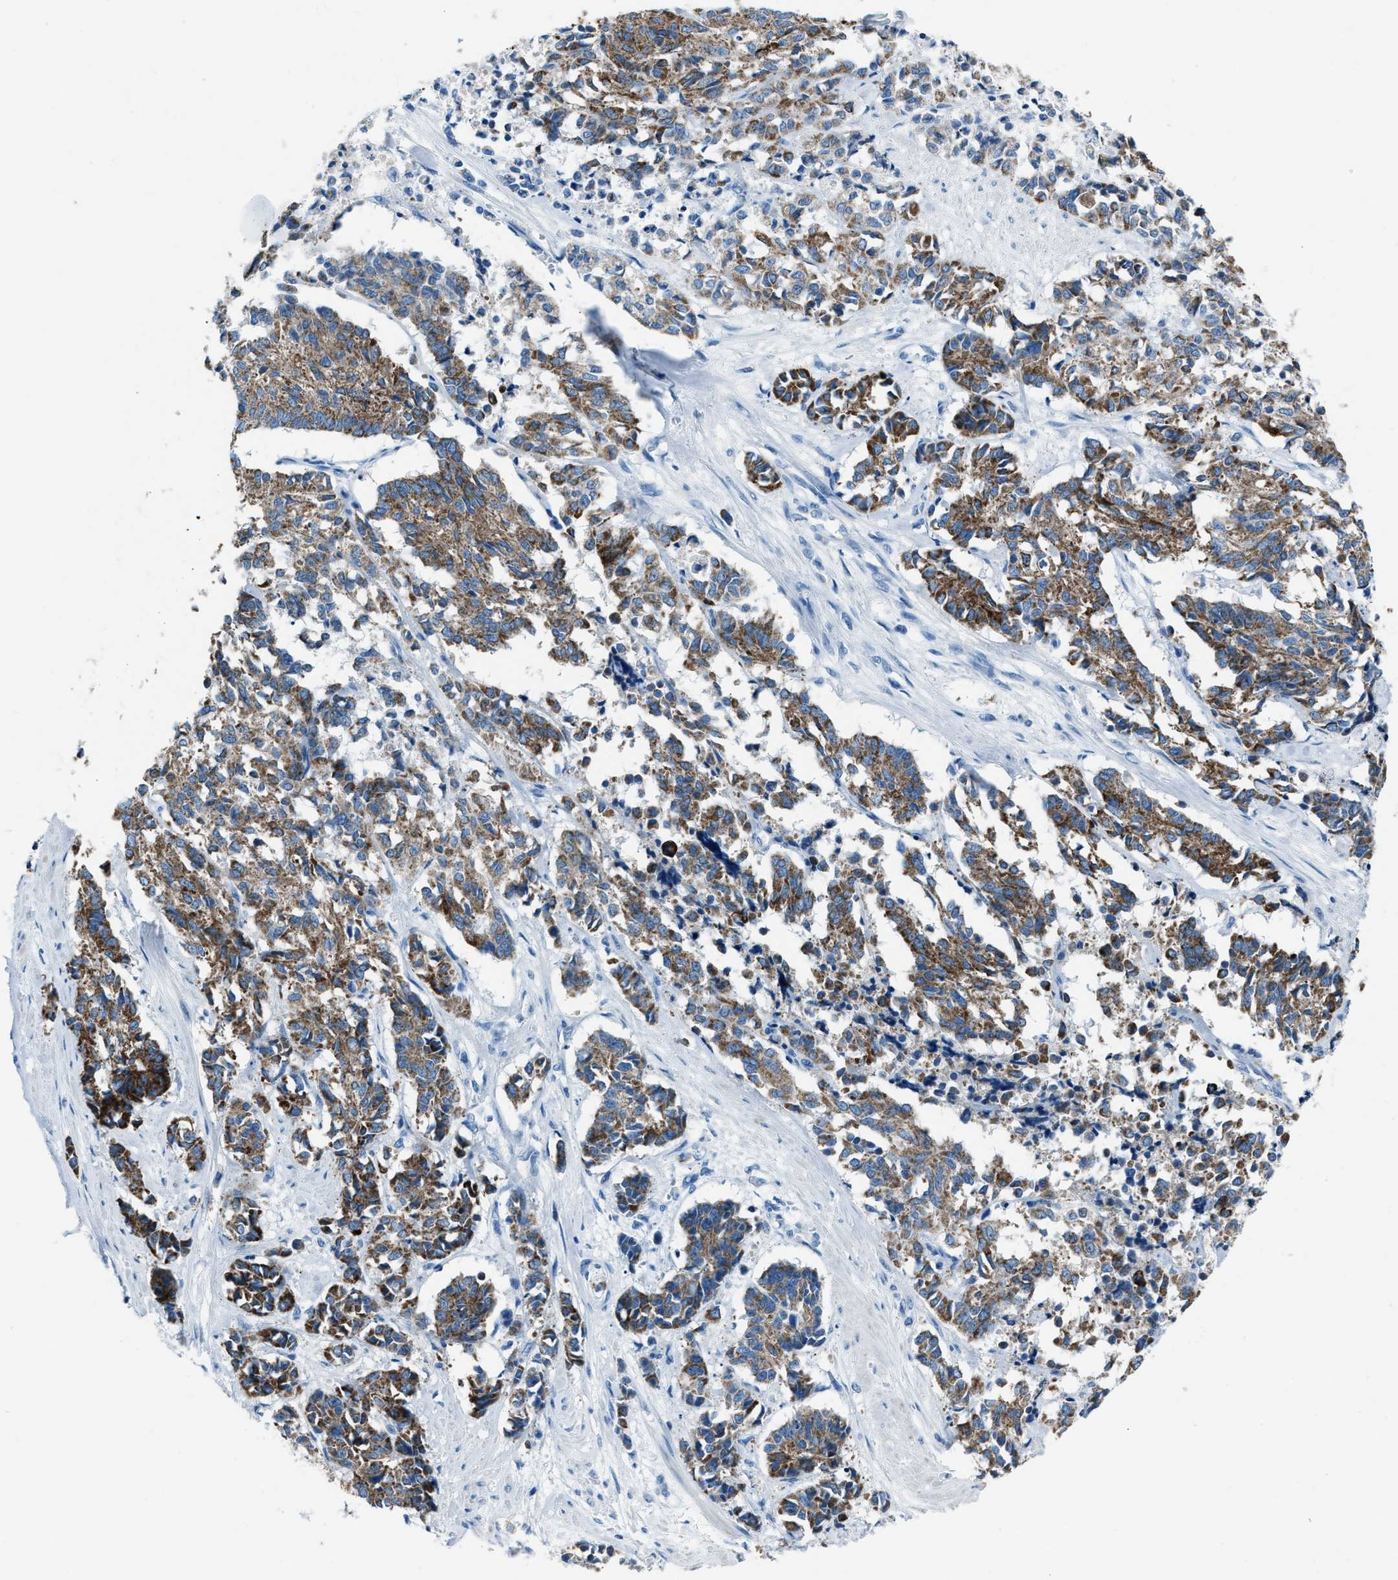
{"staining": {"intensity": "moderate", "quantity": ">75%", "location": "cytoplasmic/membranous"}, "tissue": "cervical cancer", "cell_type": "Tumor cells", "image_type": "cancer", "snomed": [{"axis": "morphology", "description": "Squamous cell carcinoma, NOS"}, {"axis": "topography", "description": "Cervix"}], "caption": "Immunohistochemistry (IHC) micrograph of neoplastic tissue: human cervical cancer stained using immunohistochemistry (IHC) displays medium levels of moderate protein expression localized specifically in the cytoplasmic/membranous of tumor cells, appearing as a cytoplasmic/membranous brown color.", "gene": "AMACR", "patient": {"sex": "female", "age": 35}}